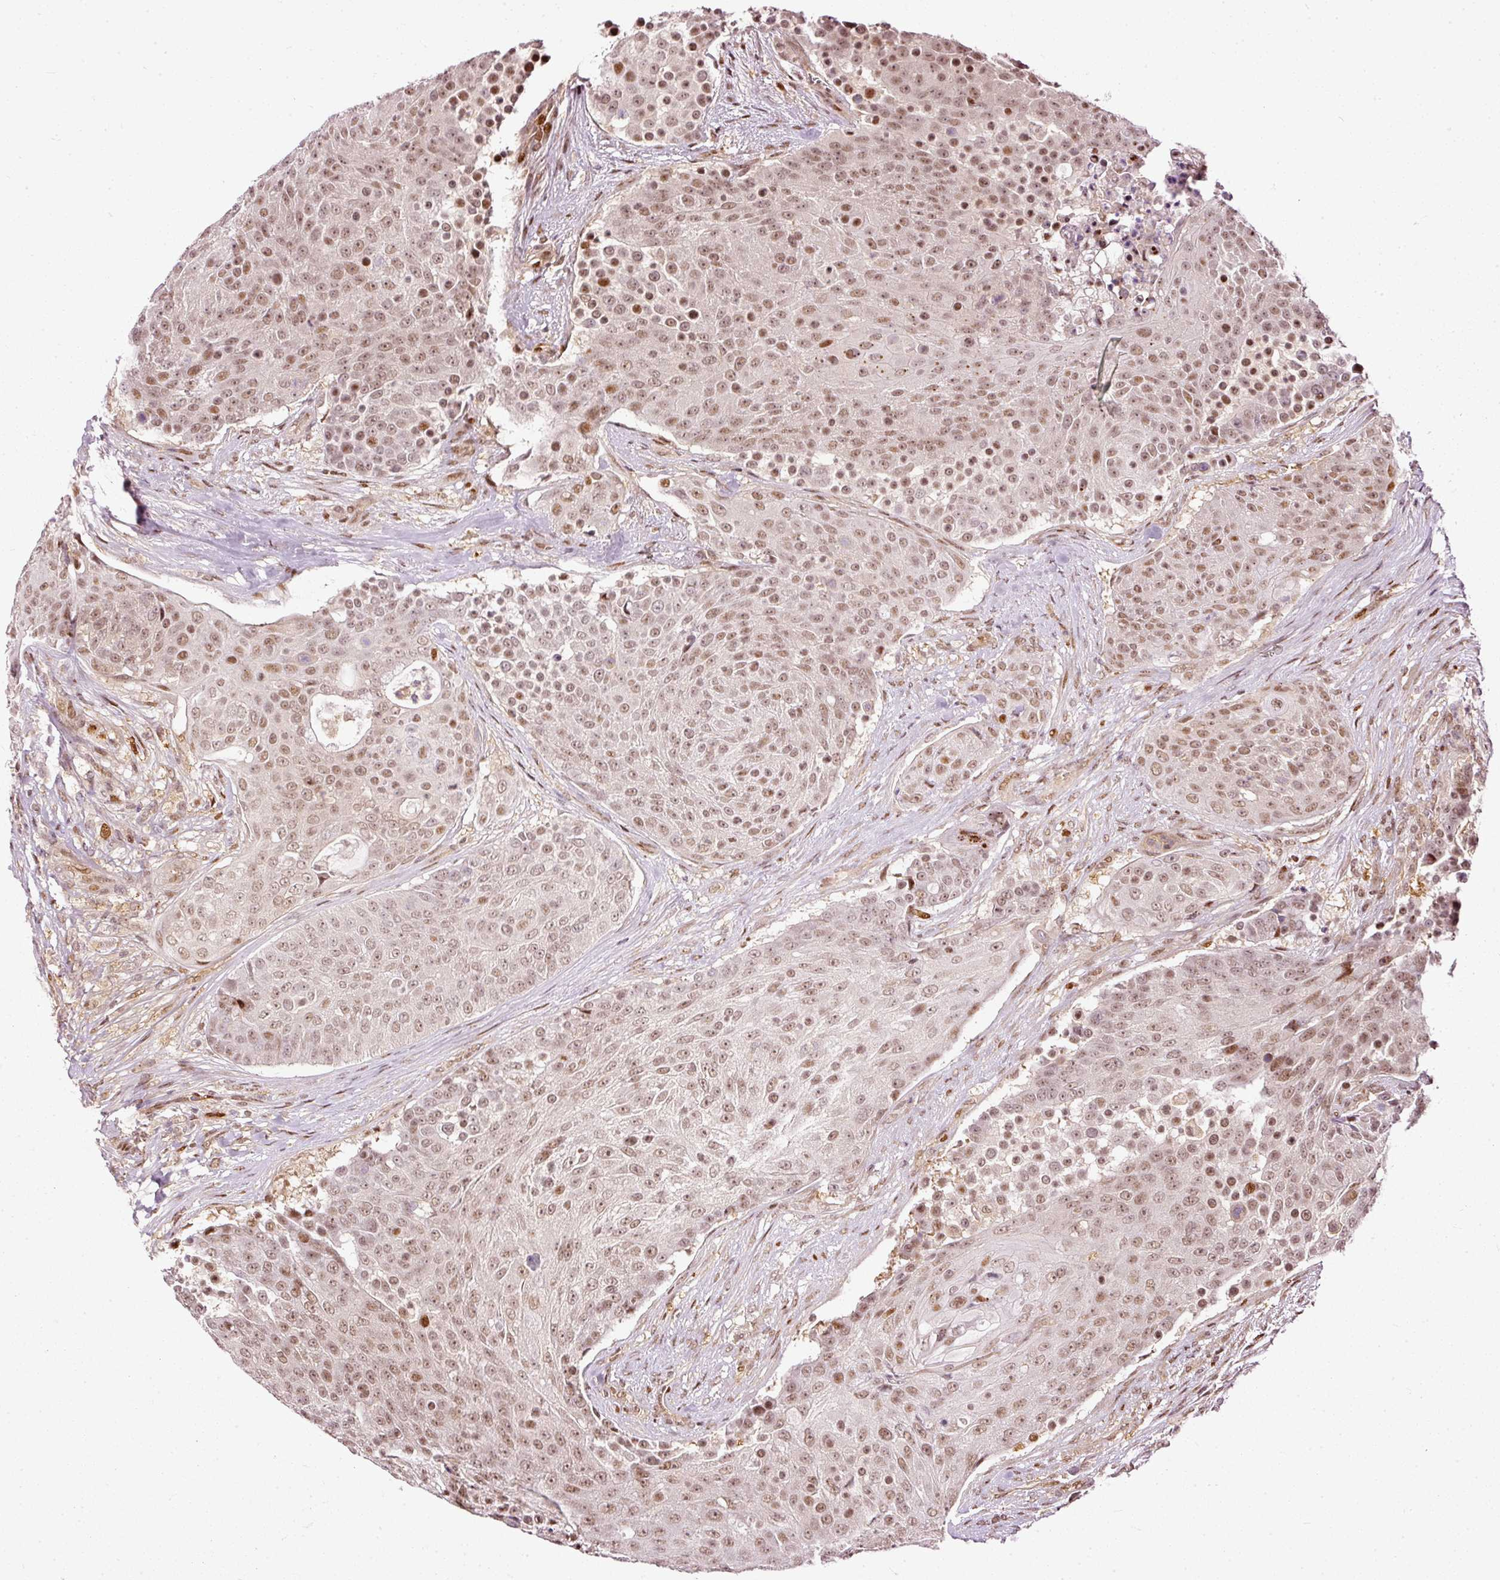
{"staining": {"intensity": "moderate", "quantity": ">75%", "location": "nuclear"}, "tissue": "urothelial cancer", "cell_type": "Tumor cells", "image_type": "cancer", "snomed": [{"axis": "morphology", "description": "Urothelial carcinoma, High grade"}, {"axis": "topography", "description": "Urinary bladder"}], "caption": "Protein expression analysis of human urothelial cancer reveals moderate nuclear expression in approximately >75% of tumor cells.", "gene": "ZNF778", "patient": {"sex": "female", "age": 63}}